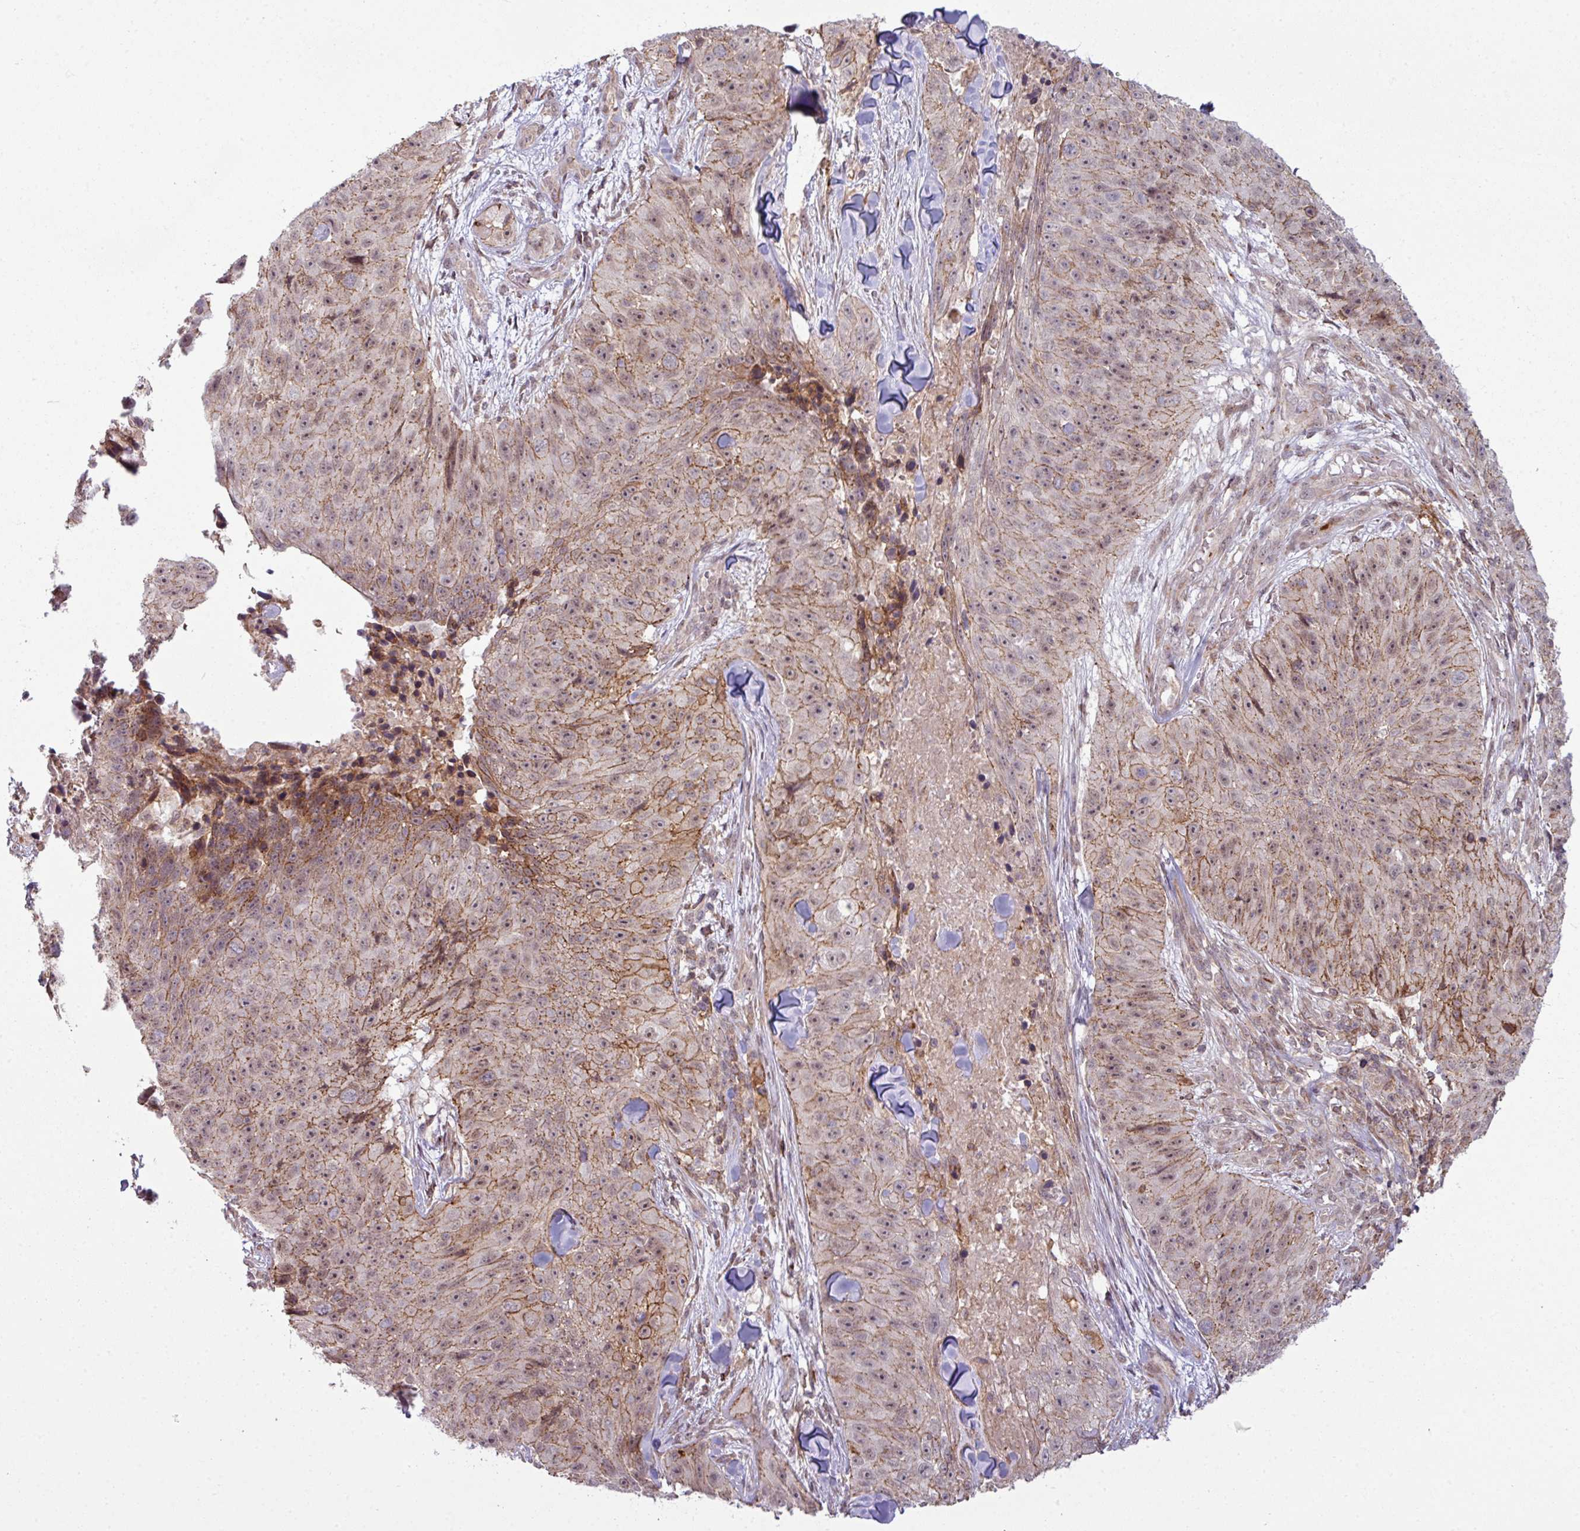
{"staining": {"intensity": "moderate", "quantity": "25%-75%", "location": "cytoplasmic/membranous"}, "tissue": "skin cancer", "cell_type": "Tumor cells", "image_type": "cancer", "snomed": [{"axis": "morphology", "description": "Squamous cell carcinoma, NOS"}, {"axis": "topography", "description": "Skin"}], "caption": "Protein analysis of skin cancer (squamous cell carcinoma) tissue reveals moderate cytoplasmic/membranous staining in approximately 25%-75% of tumor cells.", "gene": "ZC2HC1C", "patient": {"sex": "female", "age": 87}}